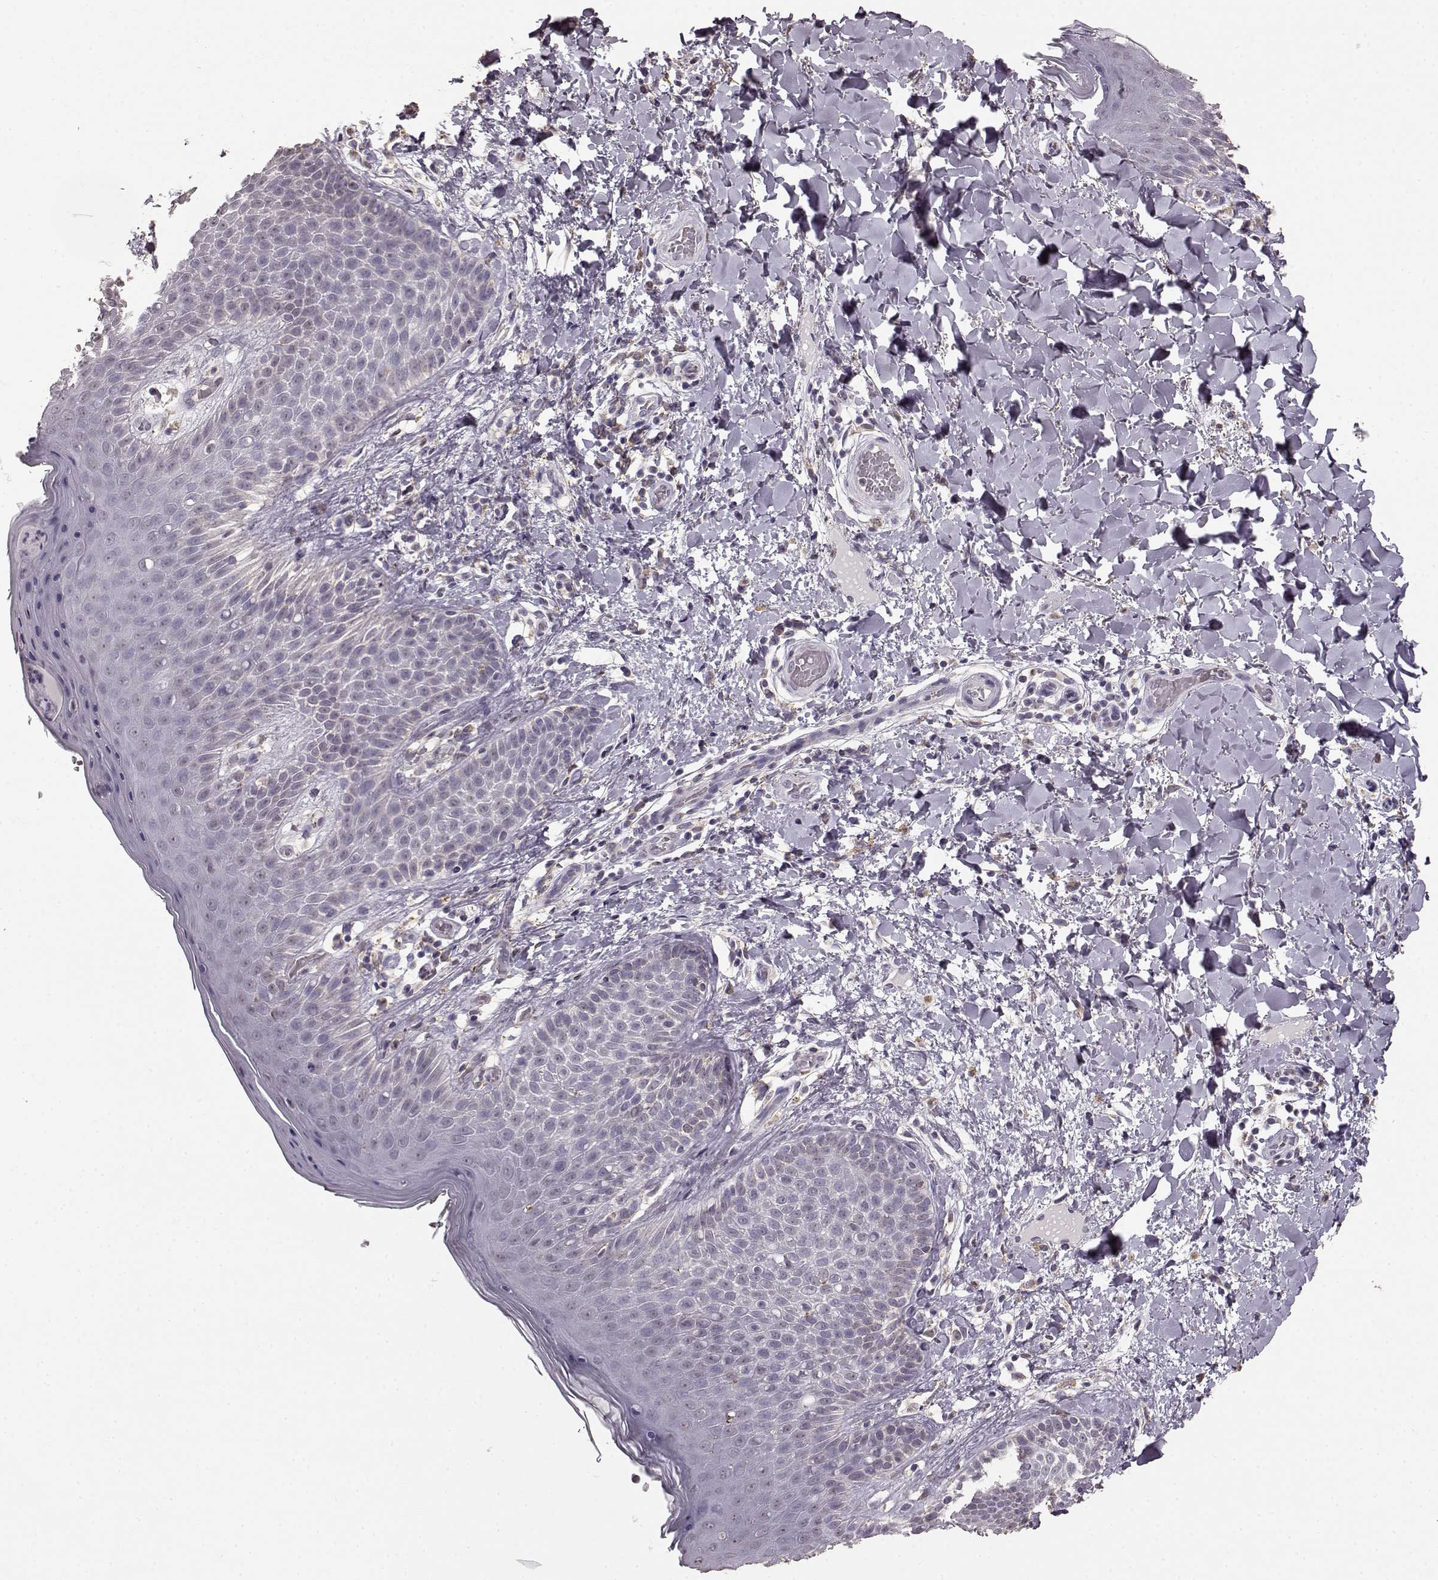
{"staining": {"intensity": "negative", "quantity": "none", "location": "none"}, "tissue": "skin", "cell_type": "Epidermal cells", "image_type": "normal", "snomed": [{"axis": "morphology", "description": "Normal tissue, NOS"}, {"axis": "topography", "description": "Anal"}], "caption": "Skin stained for a protein using immunohistochemistry exhibits no expression epidermal cells.", "gene": "GABRG3", "patient": {"sex": "male", "age": 36}}